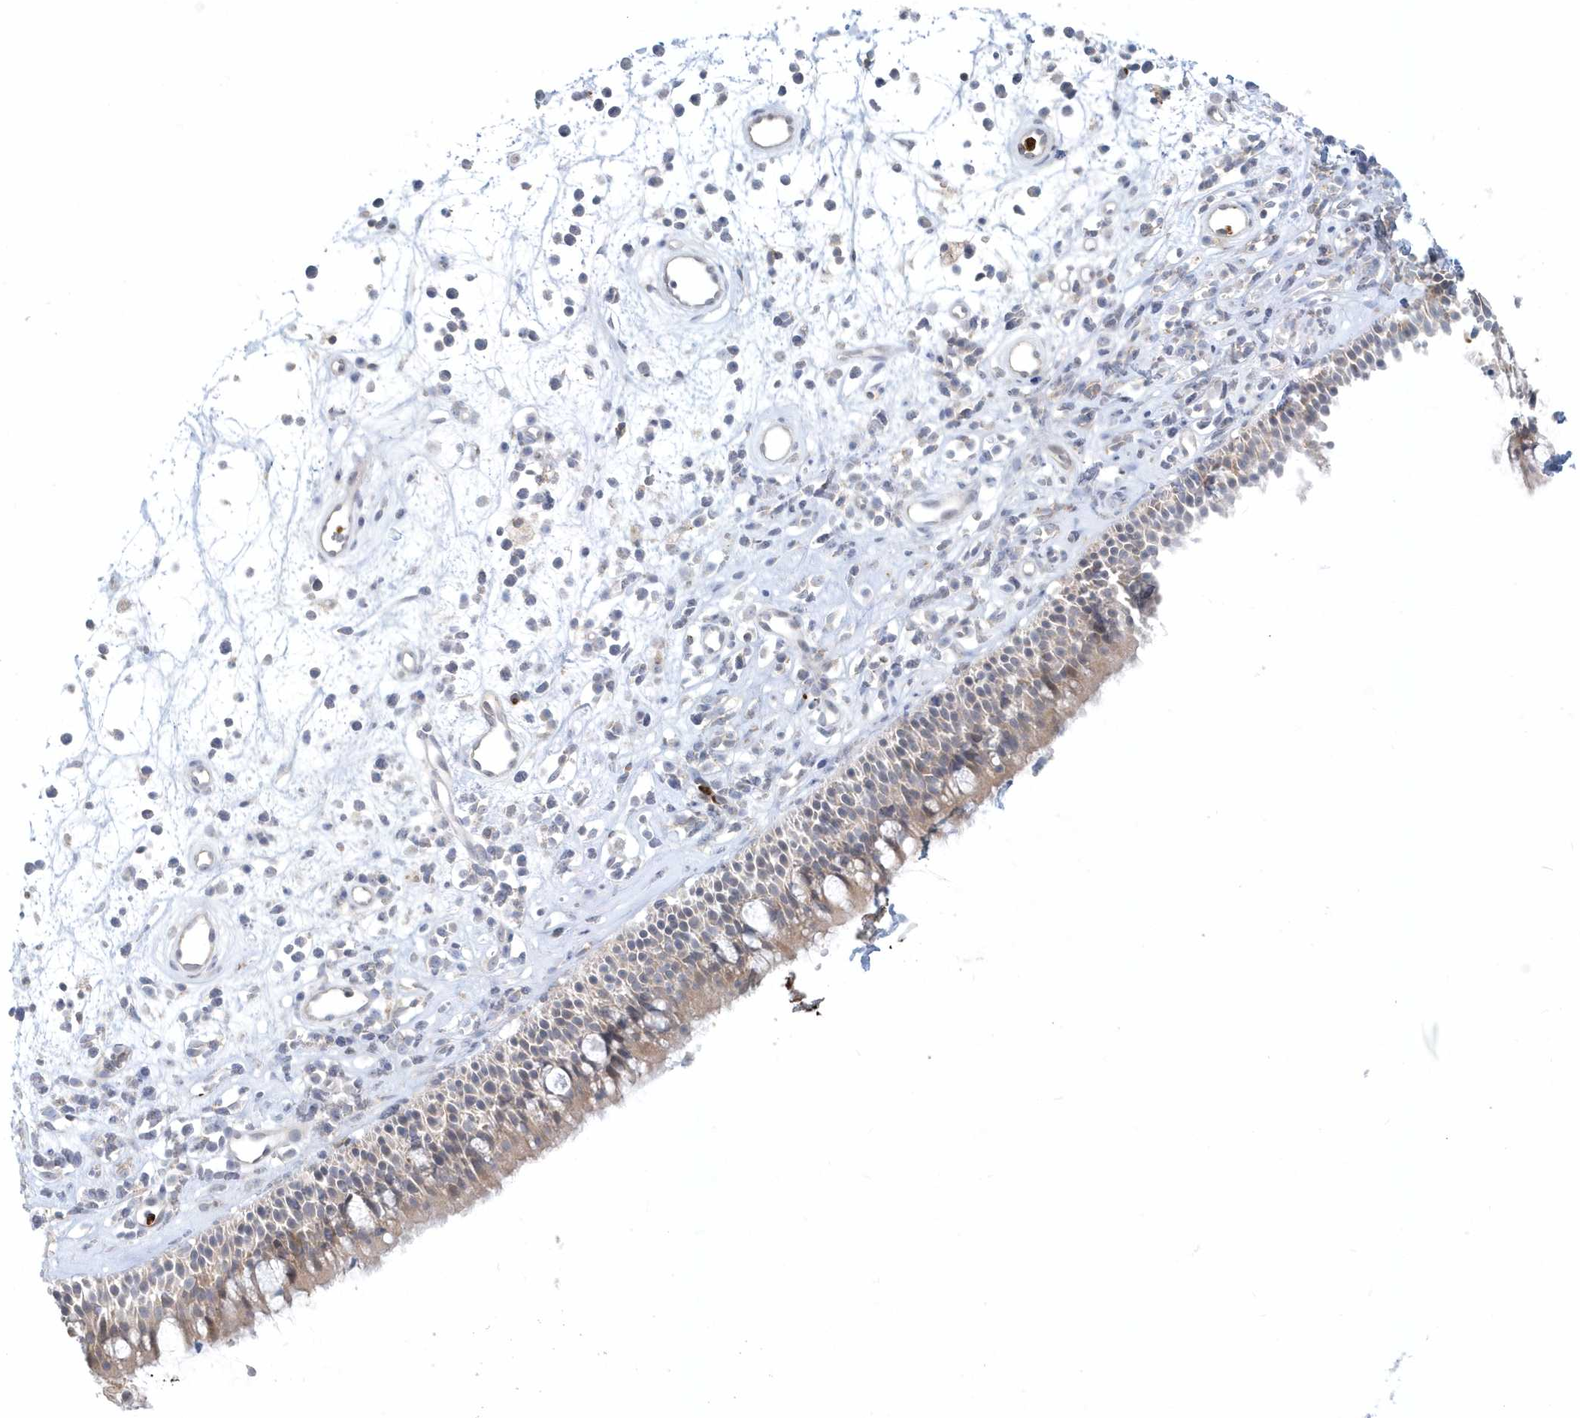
{"staining": {"intensity": "weak", "quantity": "<25%", "location": "cytoplasmic/membranous"}, "tissue": "nasopharynx", "cell_type": "Respiratory epithelial cells", "image_type": "normal", "snomed": [{"axis": "morphology", "description": "Normal tissue, NOS"}, {"axis": "morphology", "description": "Inflammation, NOS"}, {"axis": "morphology", "description": "Malignant melanoma, Metastatic site"}, {"axis": "topography", "description": "Nasopharynx"}], "caption": "A high-resolution image shows IHC staining of normal nasopharynx, which reveals no significant staining in respiratory epithelial cells.", "gene": "RNF7", "patient": {"sex": "male", "age": 70}}